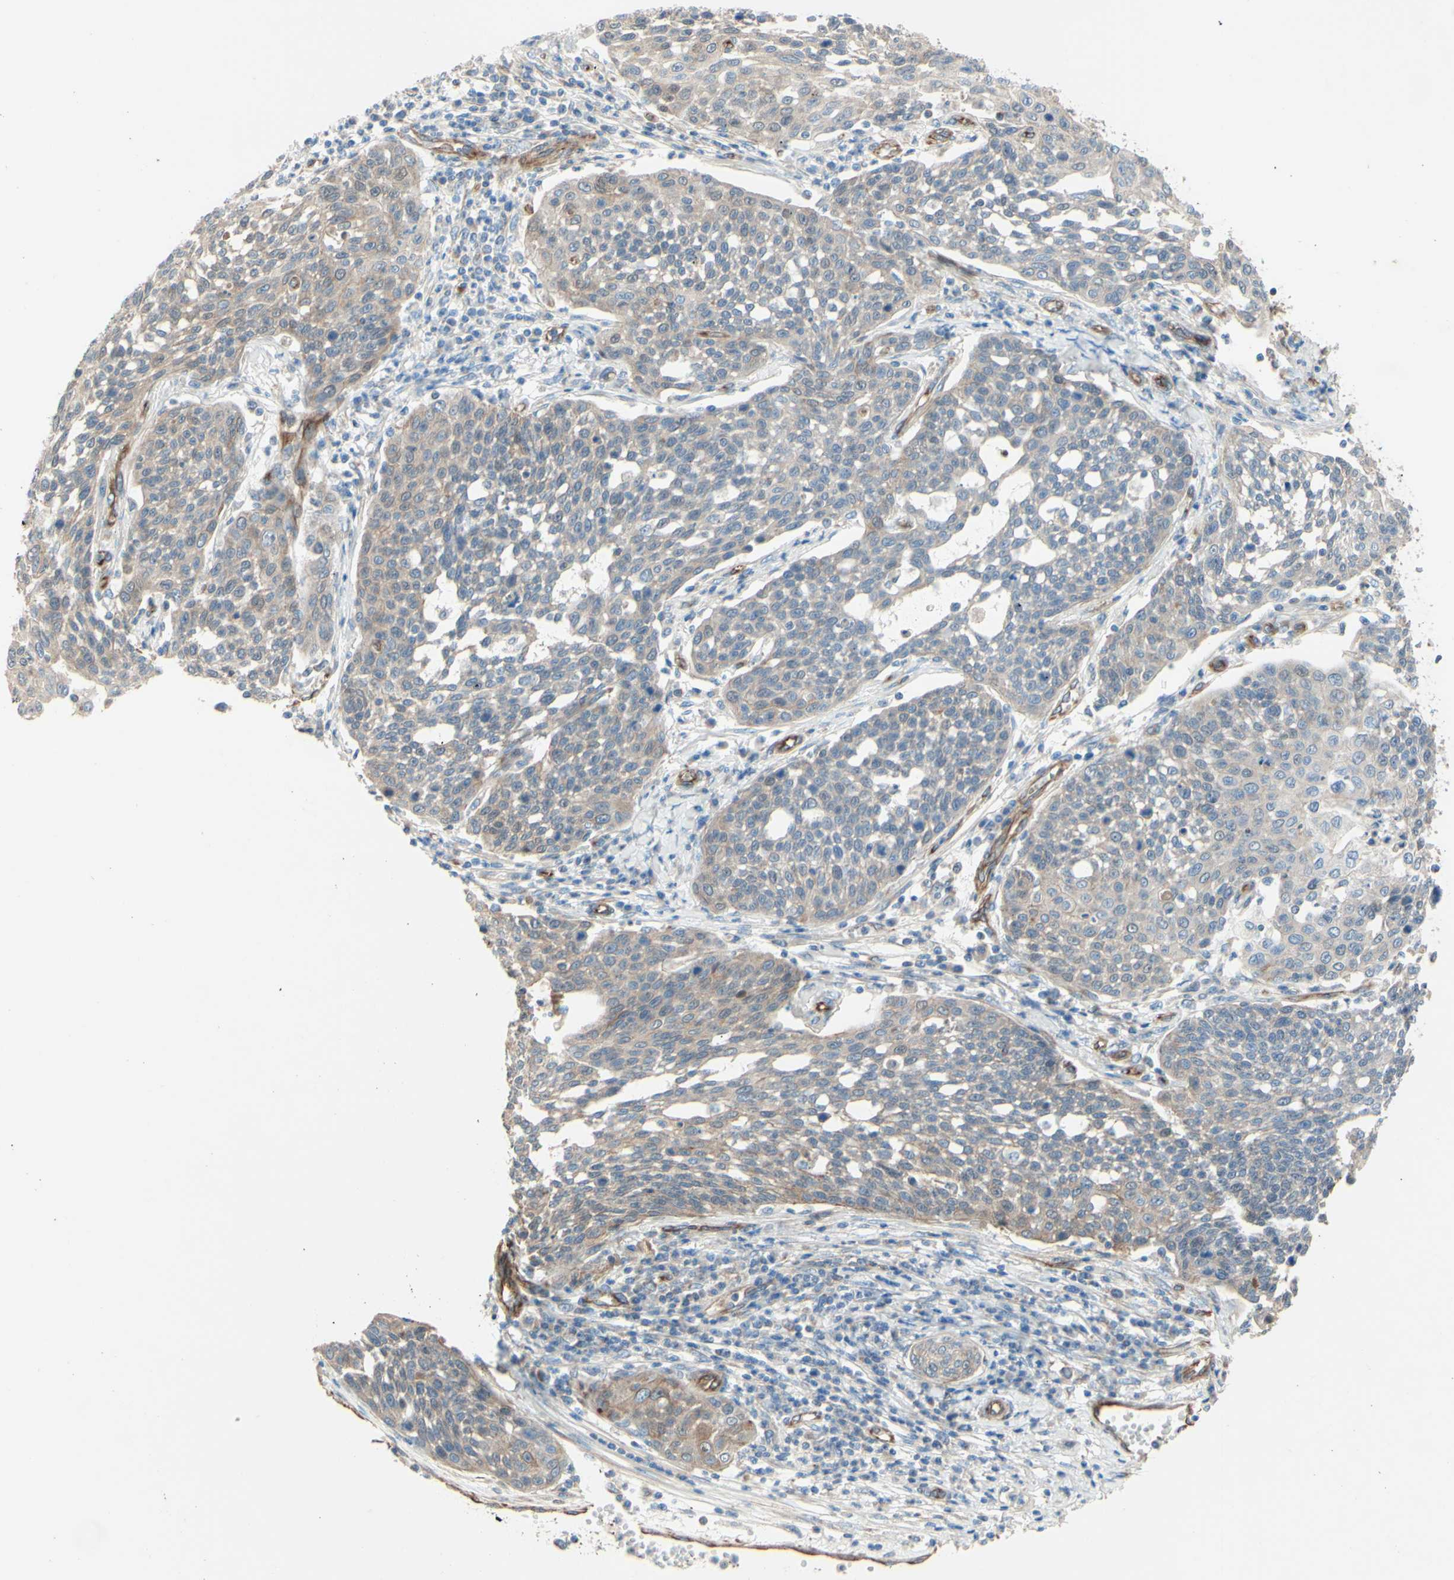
{"staining": {"intensity": "weak", "quantity": ">75%", "location": "cytoplasmic/membranous"}, "tissue": "cervical cancer", "cell_type": "Tumor cells", "image_type": "cancer", "snomed": [{"axis": "morphology", "description": "Squamous cell carcinoma, NOS"}, {"axis": "topography", "description": "Cervix"}], "caption": "Immunohistochemistry of cervical squamous cell carcinoma exhibits low levels of weak cytoplasmic/membranous staining in approximately >75% of tumor cells.", "gene": "ENDOD1", "patient": {"sex": "female", "age": 34}}